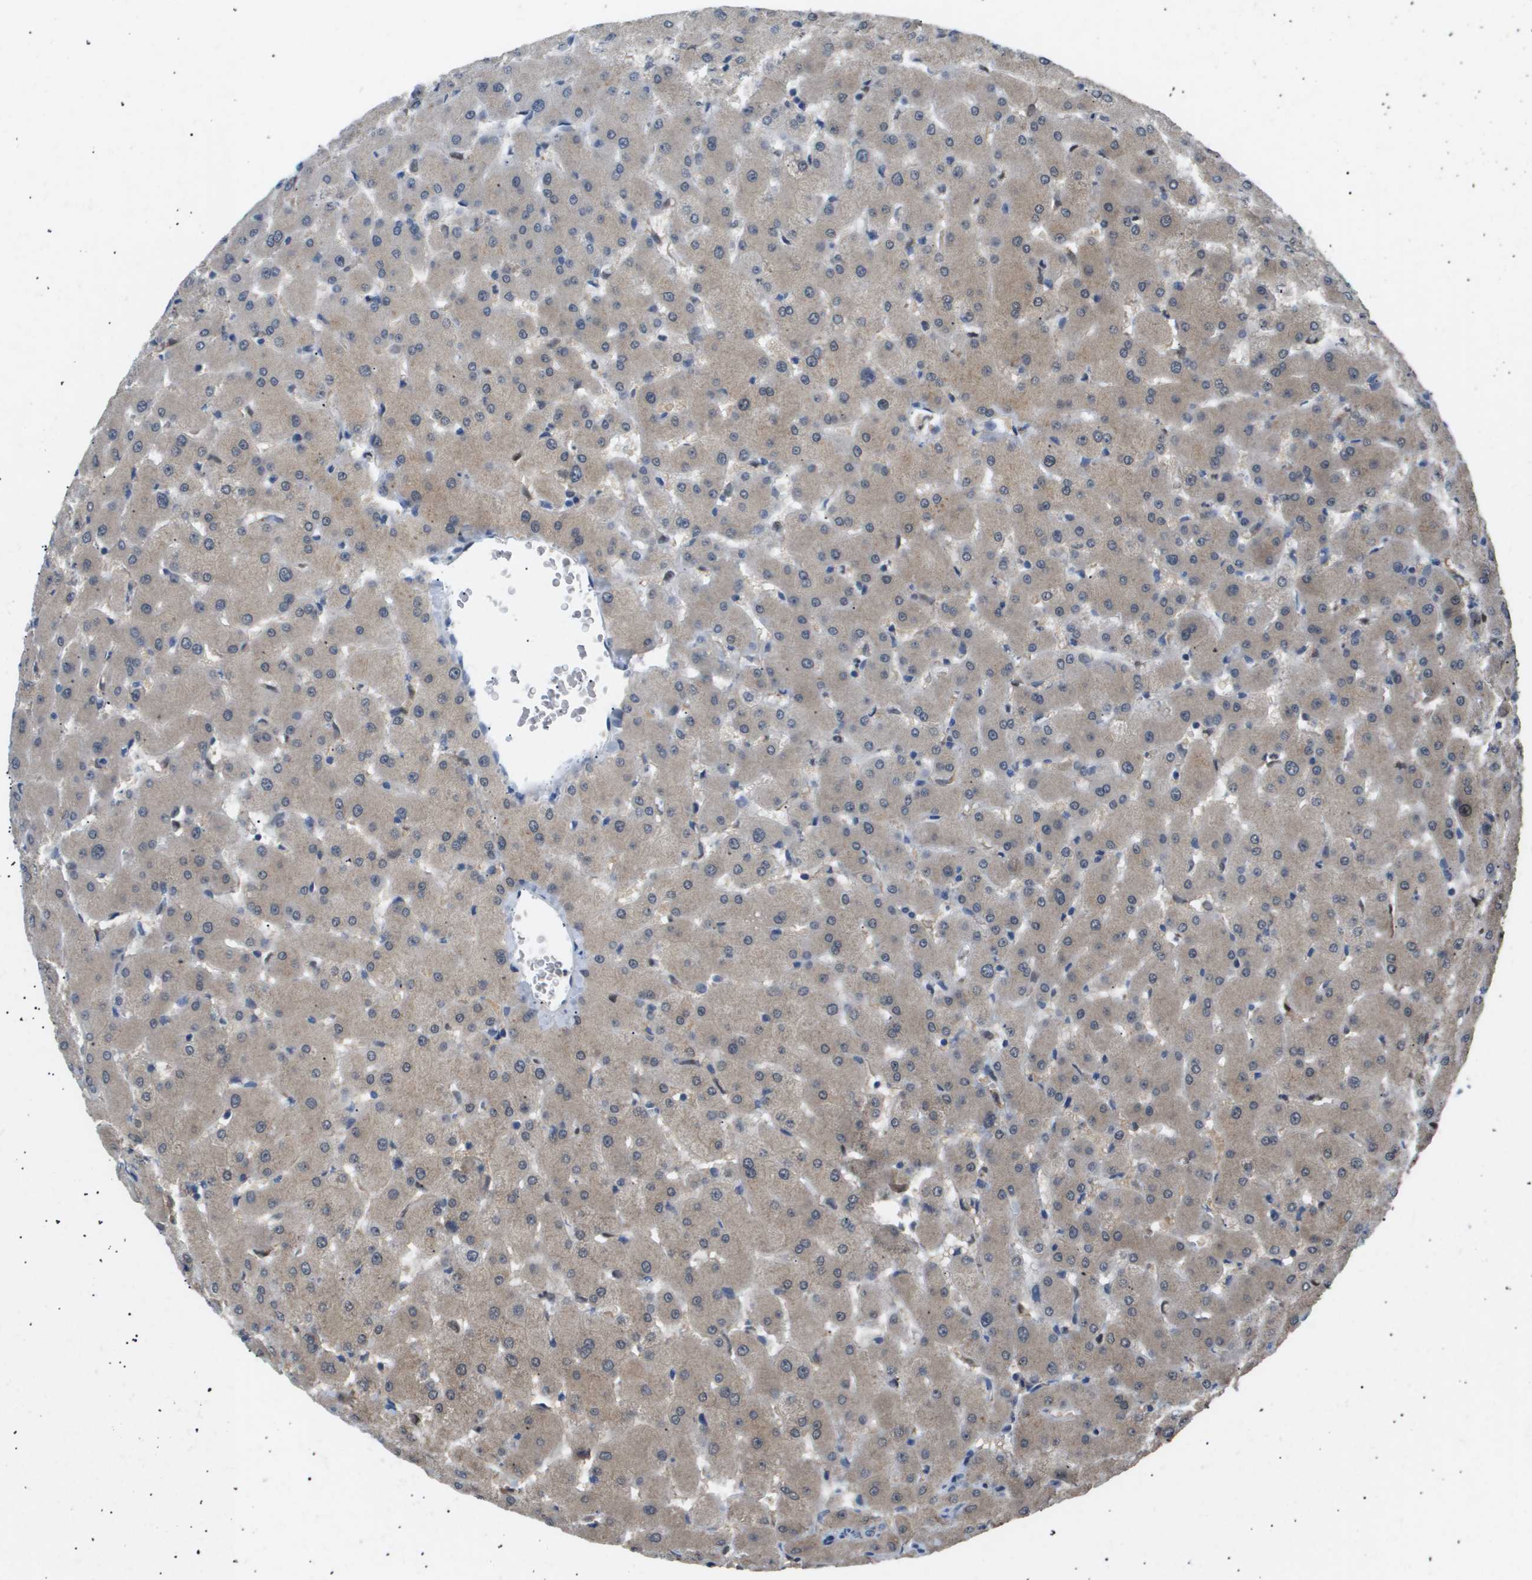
{"staining": {"intensity": "negative", "quantity": "none", "location": "none"}, "tissue": "liver", "cell_type": "Cholangiocytes", "image_type": "normal", "snomed": [{"axis": "morphology", "description": "Normal tissue, NOS"}, {"axis": "topography", "description": "Liver"}], "caption": "An image of liver stained for a protein displays no brown staining in cholangiocytes.", "gene": "AKR1A1", "patient": {"sex": "female", "age": 63}}